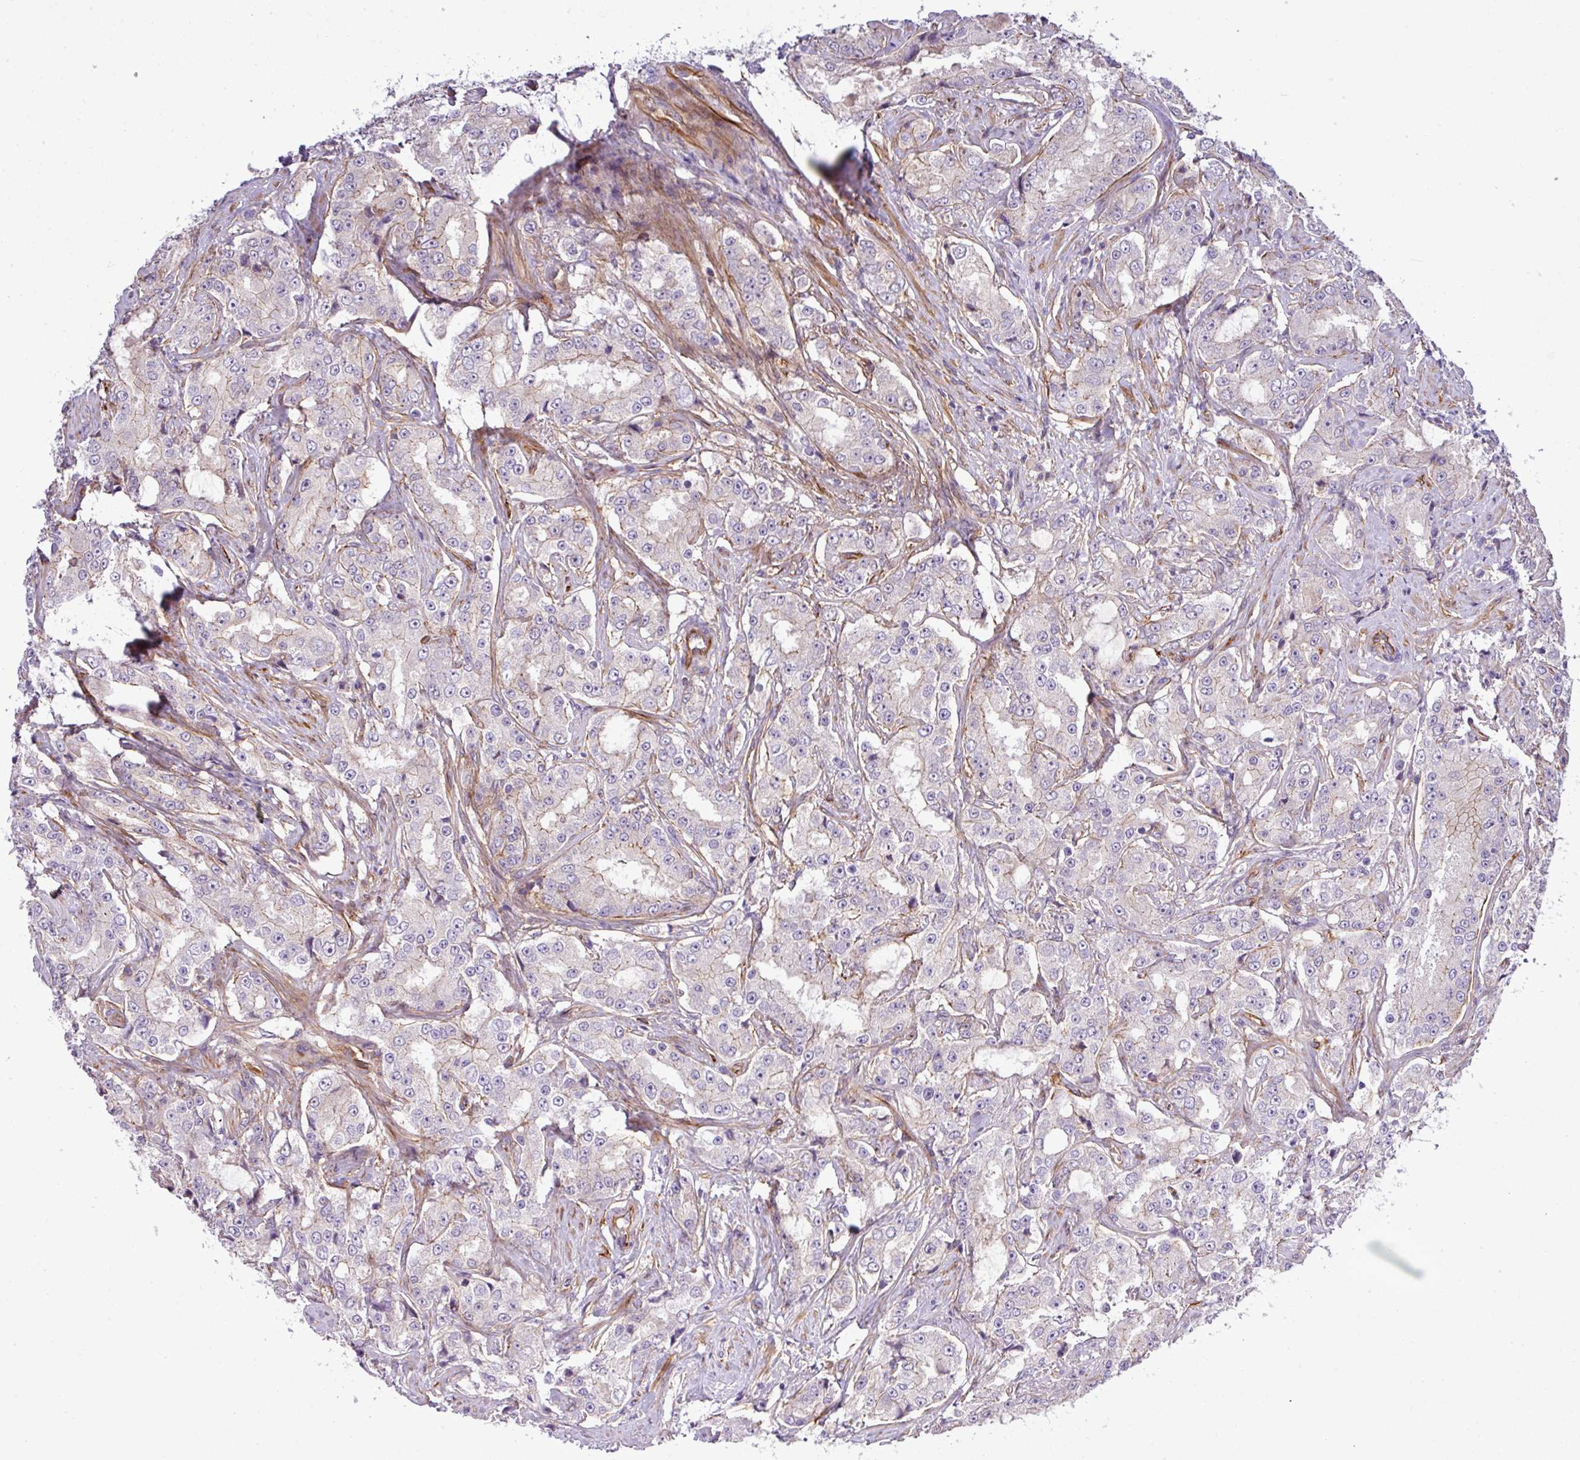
{"staining": {"intensity": "weak", "quantity": "<25%", "location": "cytoplasmic/membranous"}, "tissue": "prostate cancer", "cell_type": "Tumor cells", "image_type": "cancer", "snomed": [{"axis": "morphology", "description": "Adenocarcinoma, High grade"}, {"axis": "topography", "description": "Prostate"}], "caption": "An immunohistochemistry (IHC) image of adenocarcinoma (high-grade) (prostate) is shown. There is no staining in tumor cells of adenocarcinoma (high-grade) (prostate).", "gene": "PARD6A", "patient": {"sex": "male", "age": 73}}